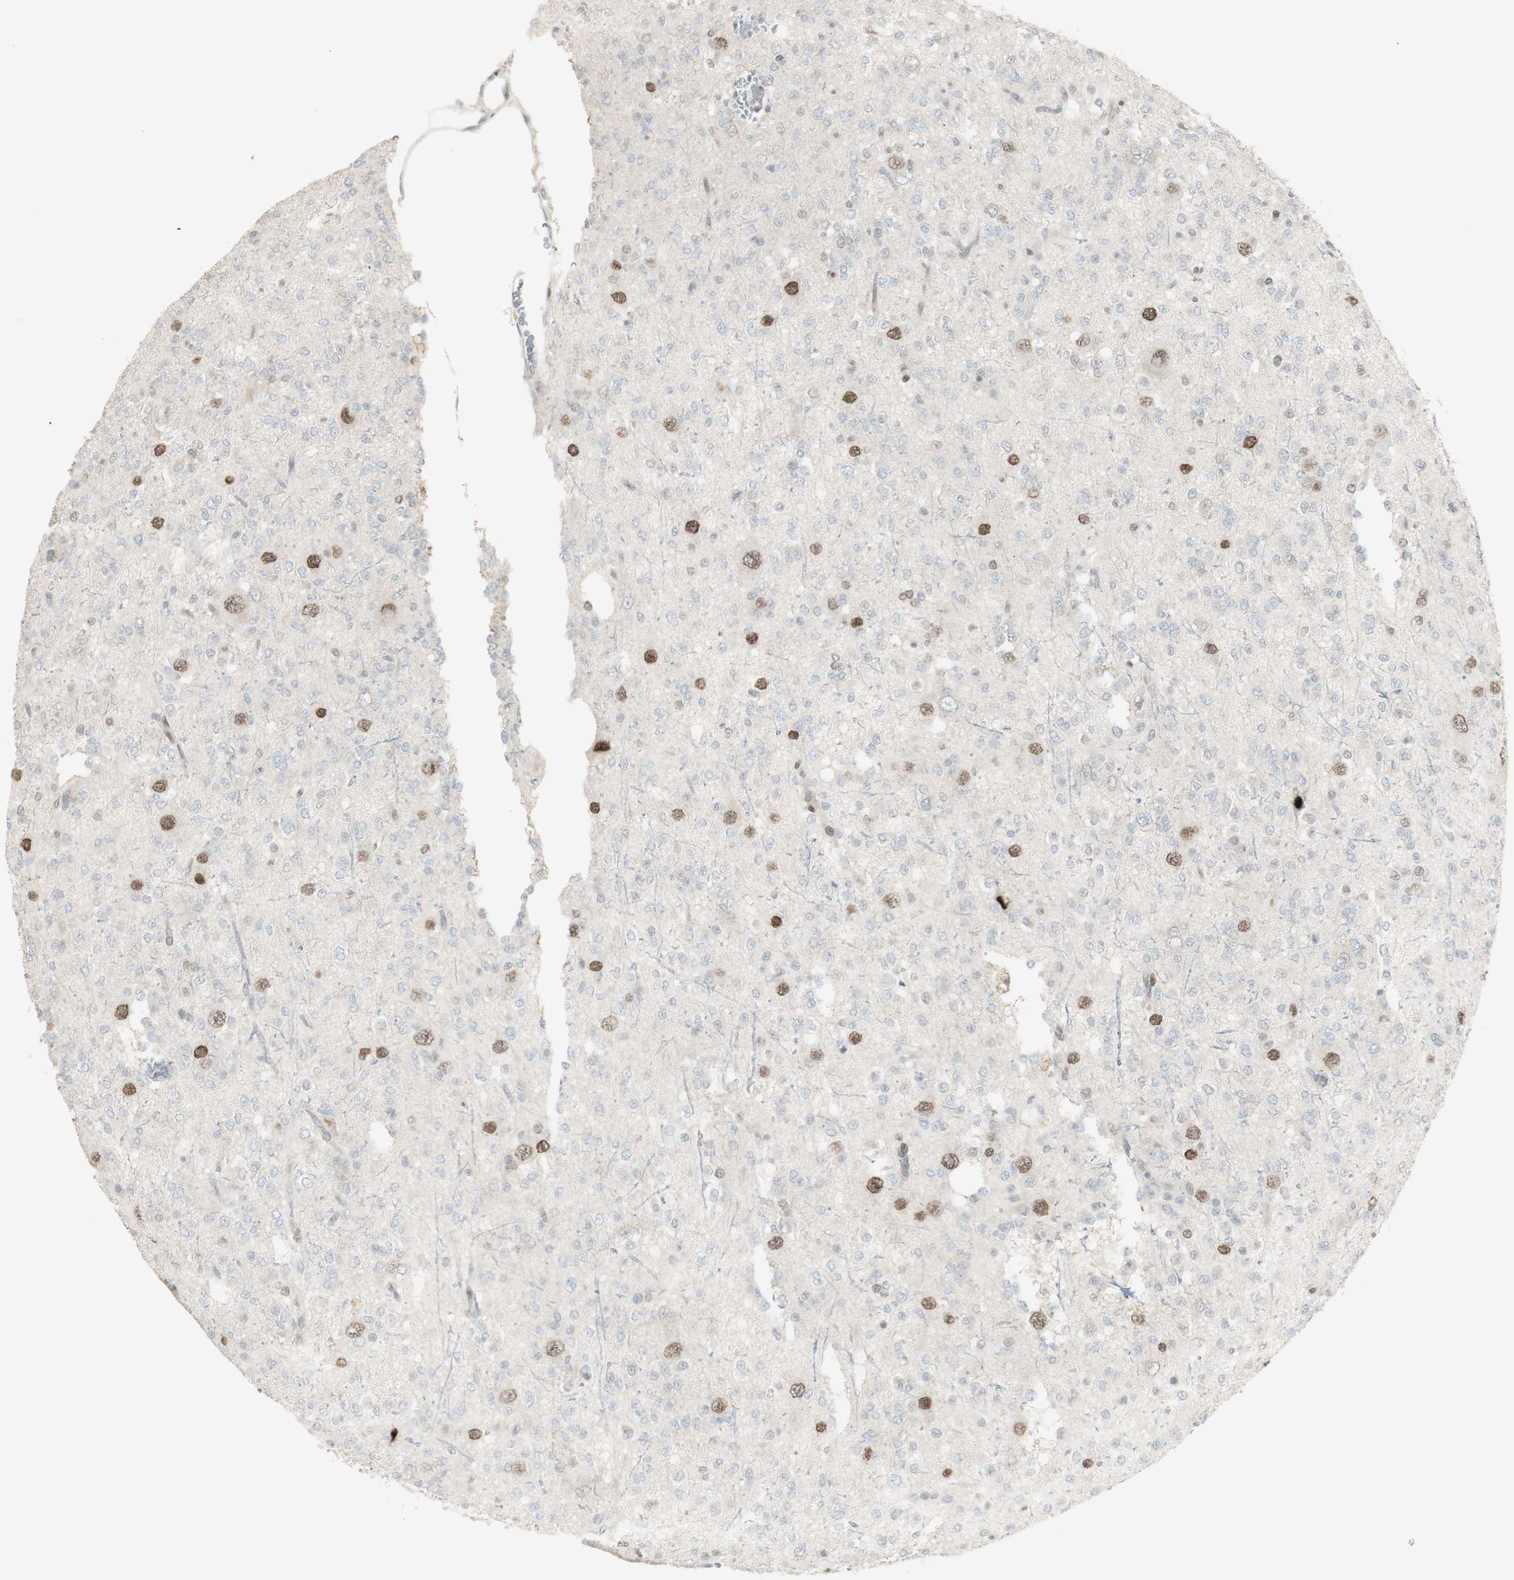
{"staining": {"intensity": "strong", "quantity": "<25%", "location": "nuclear"}, "tissue": "glioma", "cell_type": "Tumor cells", "image_type": "cancer", "snomed": [{"axis": "morphology", "description": "Glioma, malignant, Low grade"}, {"axis": "topography", "description": "Brain"}], "caption": "The immunohistochemical stain highlights strong nuclear staining in tumor cells of glioma tissue.", "gene": "C1orf116", "patient": {"sex": "male", "age": 38}}